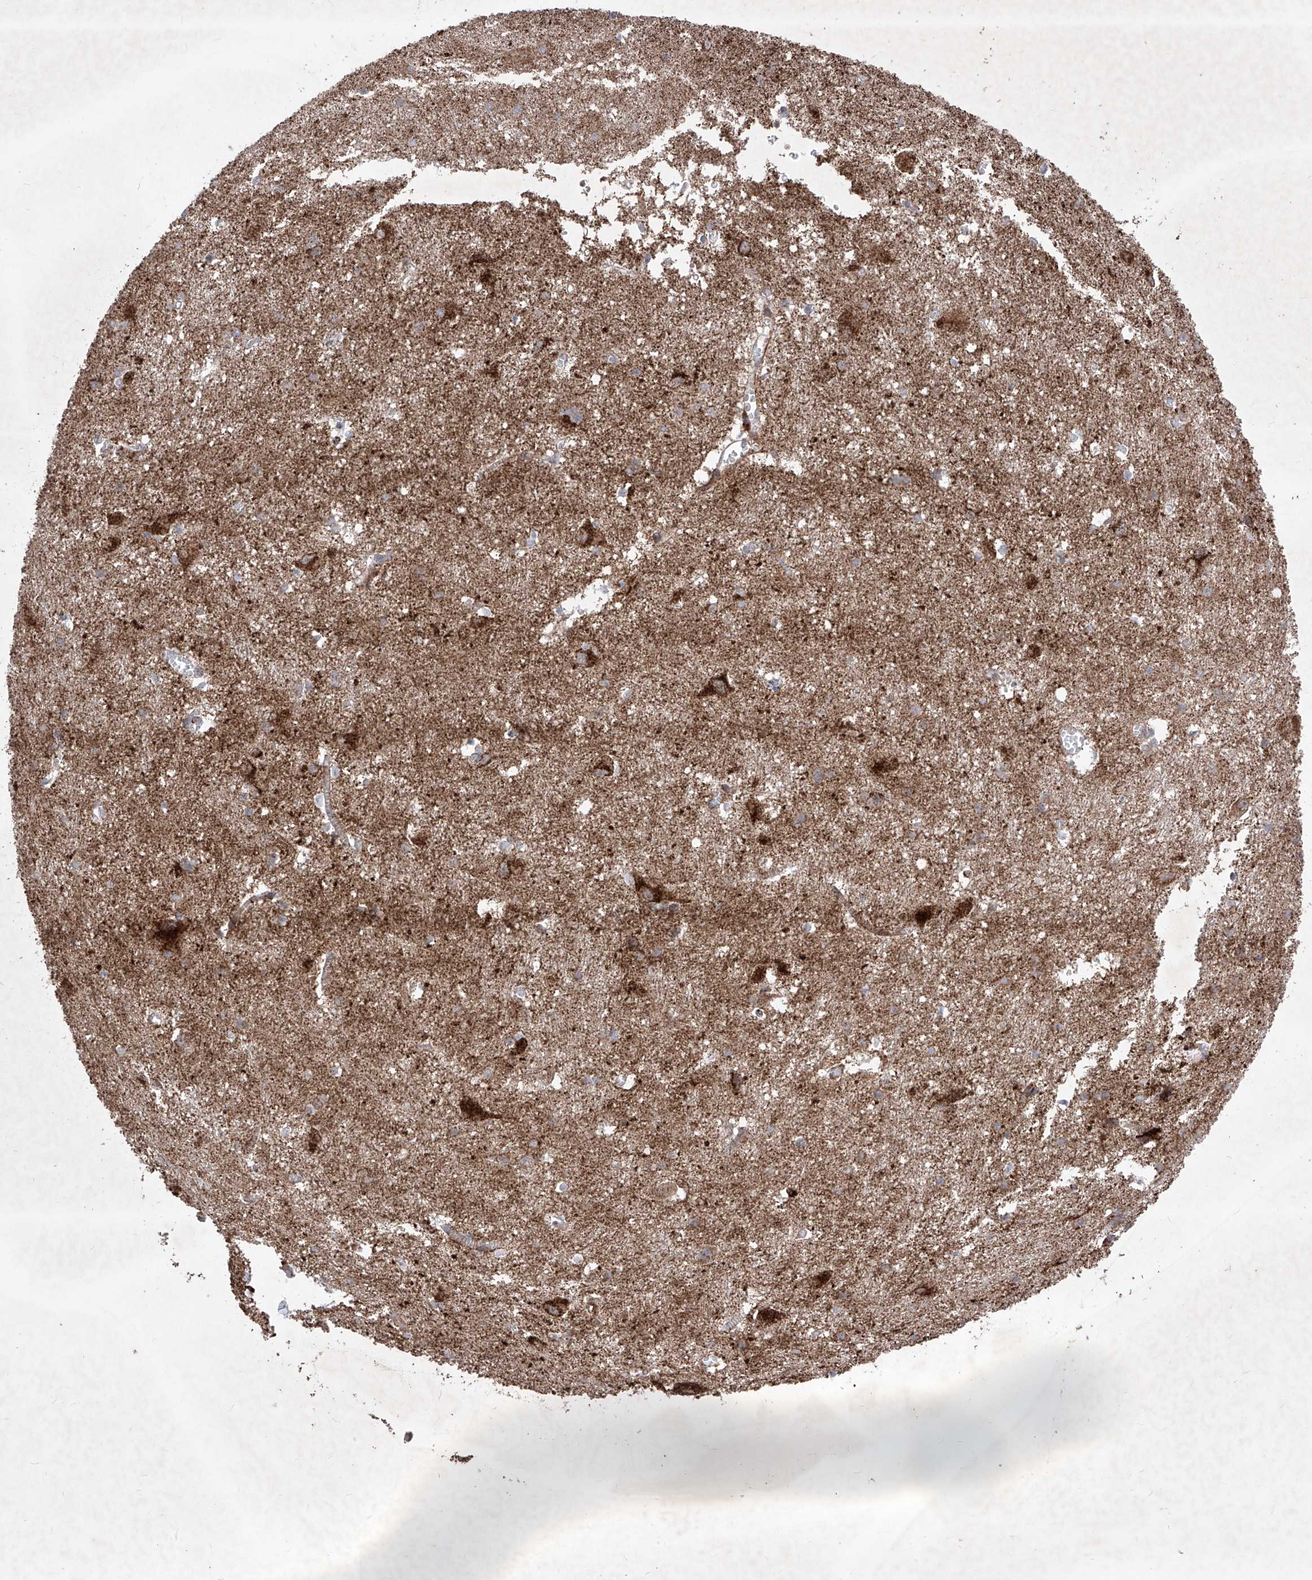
{"staining": {"intensity": "weak", "quantity": "25%-75%", "location": "cytoplasmic/membranous"}, "tissue": "caudate", "cell_type": "Glial cells", "image_type": "normal", "snomed": [{"axis": "morphology", "description": "Normal tissue, NOS"}, {"axis": "topography", "description": "Lateral ventricle wall"}], "caption": "The image displays immunohistochemical staining of benign caudate. There is weak cytoplasmic/membranous staining is seen in about 25%-75% of glial cells.", "gene": "SEMA6A", "patient": {"sex": "male", "age": 37}}